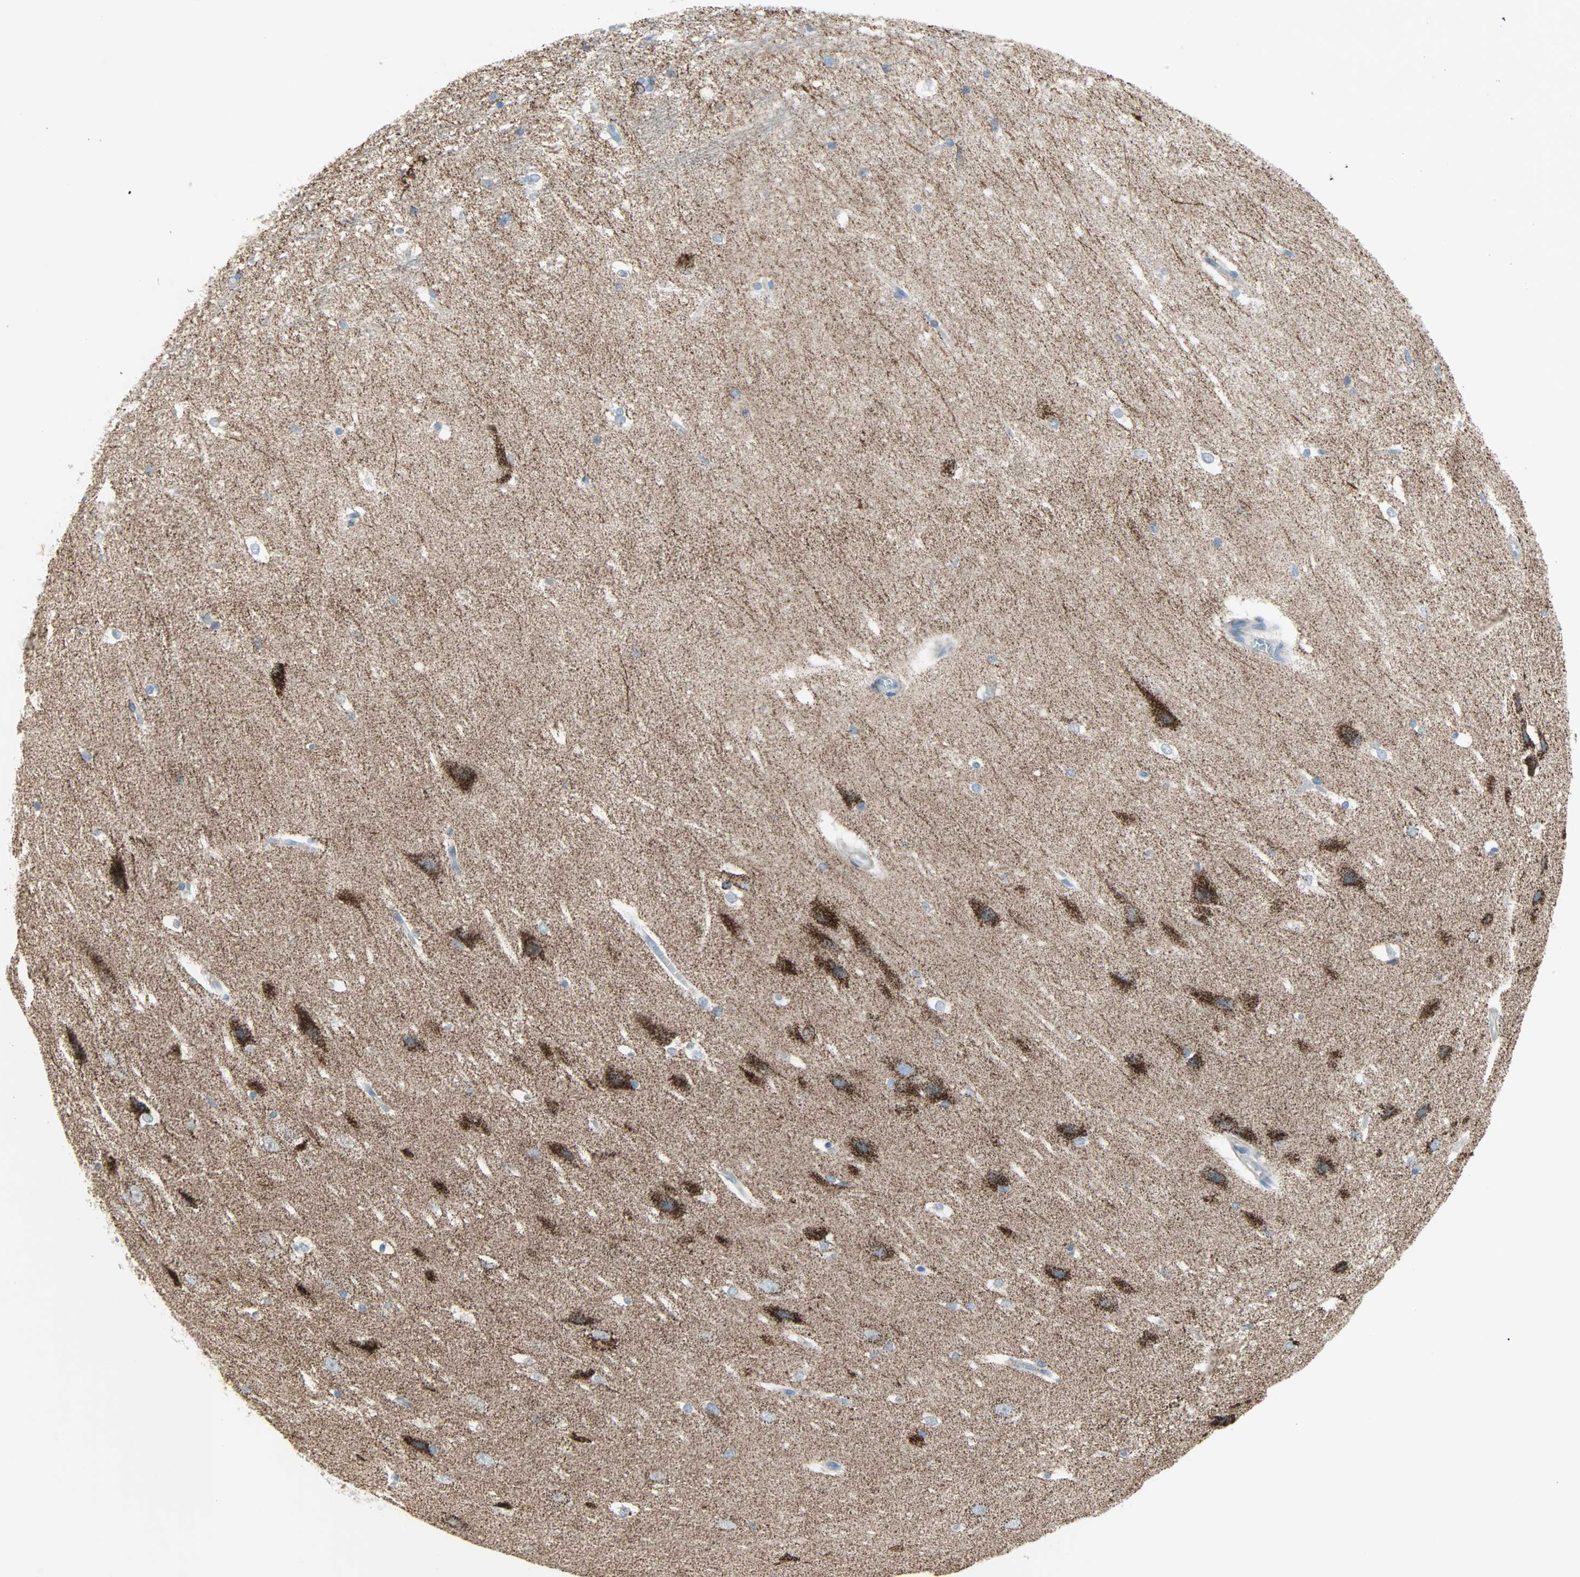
{"staining": {"intensity": "moderate", "quantity": "<25%", "location": "cytoplasmic/membranous"}, "tissue": "hippocampus", "cell_type": "Glial cells", "image_type": "normal", "snomed": [{"axis": "morphology", "description": "Normal tissue, NOS"}, {"axis": "topography", "description": "Hippocampus"}], "caption": "Immunohistochemical staining of normal hippocampus demonstrates low levels of moderate cytoplasmic/membranous positivity in about <25% of glial cells.", "gene": "ACVRL1", "patient": {"sex": "female", "age": 19}}